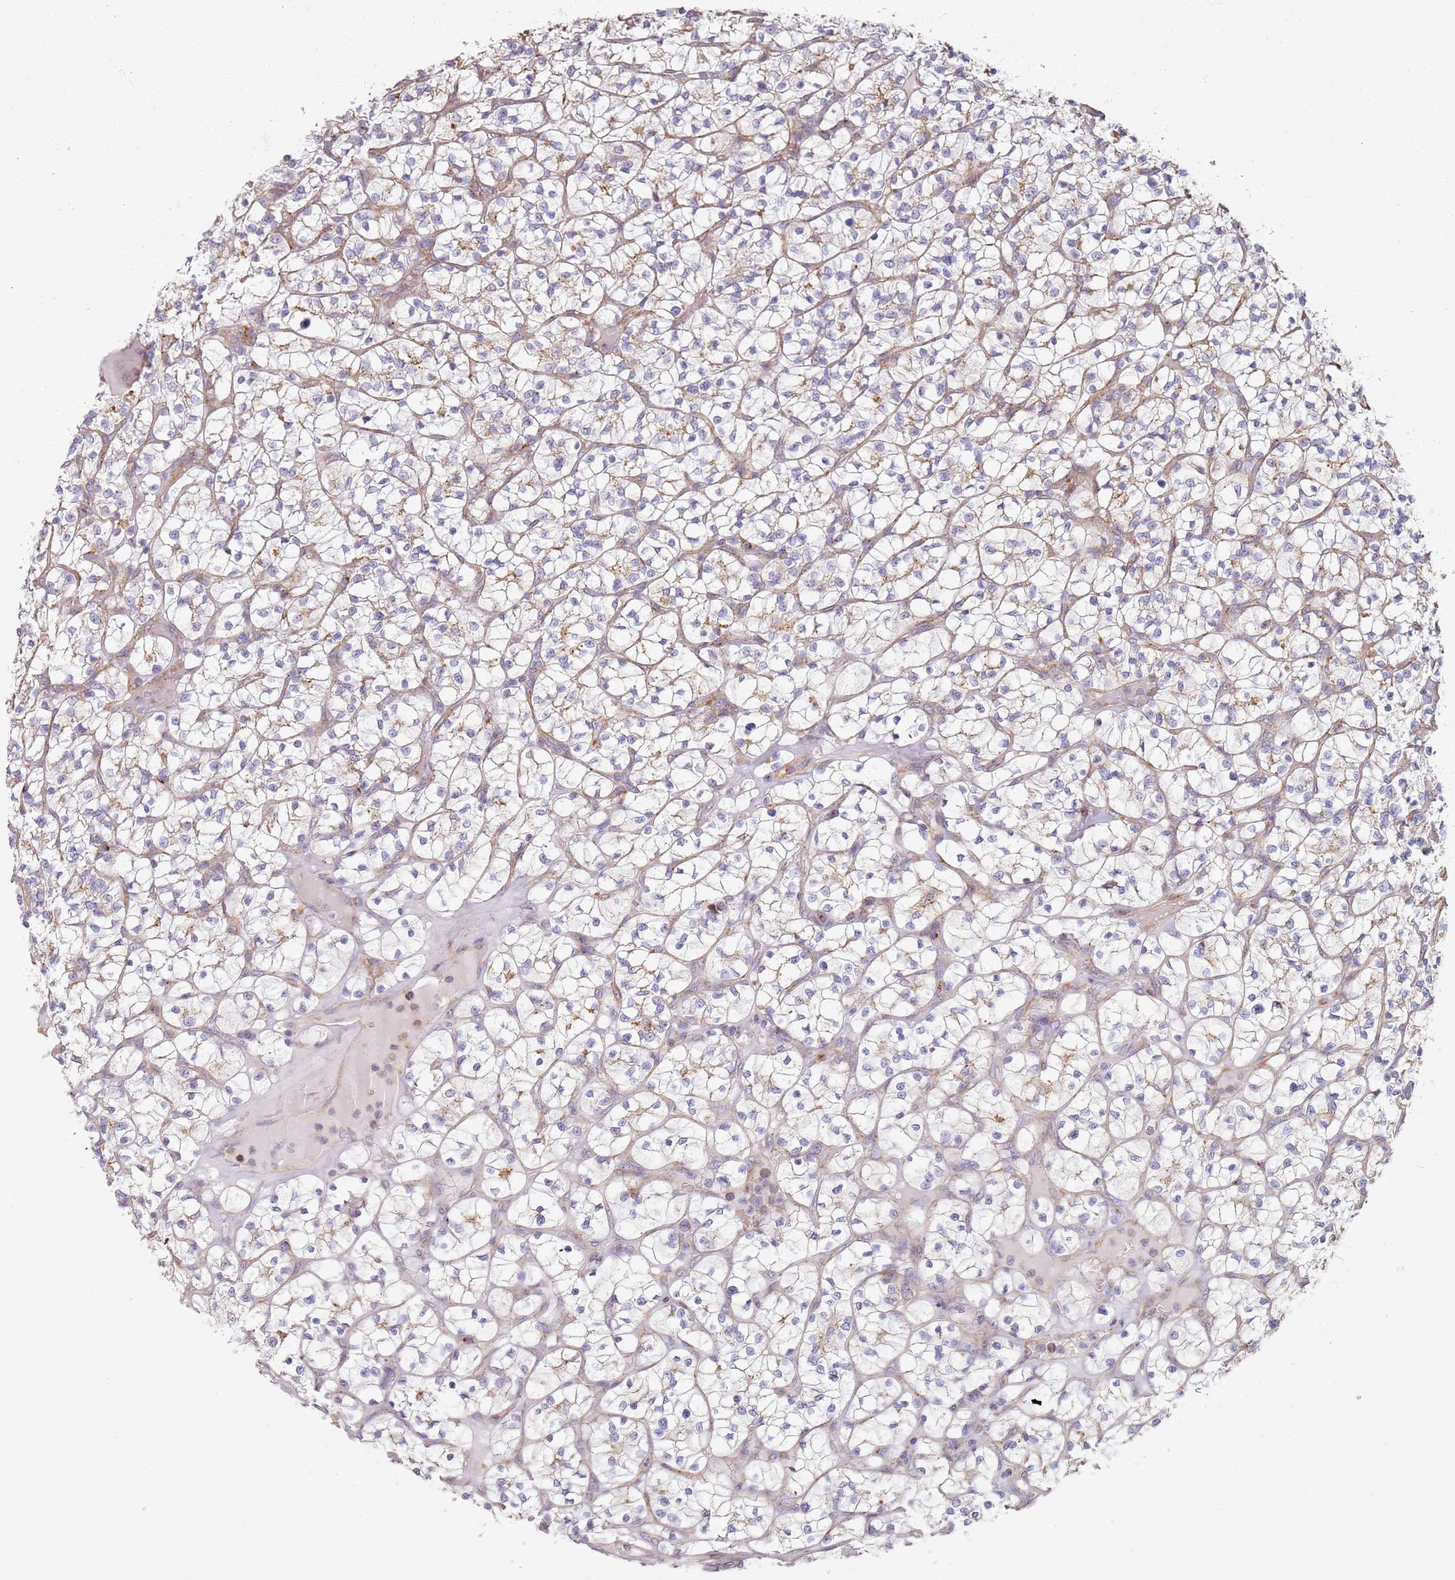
{"staining": {"intensity": "weak", "quantity": "<25%", "location": "cytoplasmic/membranous"}, "tissue": "renal cancer", "cell_type": "Tumor cells", "image_type": "cancer", "snomed": [{"axis": "morphology", "description": "Adenocarcinoma, NOS"}, {"axis": "topography", "description": "Kidney"}], "caption": "High magnification brightfield microscopy of renal cancer stained with DAB (3,3'-diaminobenzidine) (brown) and counterstained with hematoxylin (blue): tumor cells show no significant staining. (Brightfield microscopy of DAB (3,3'-diaminobenzidine) immunohistochemistry (IHC) at high magnification).", "gene": "PROKR2", "patient": {"sex": "female", "age": 64}}